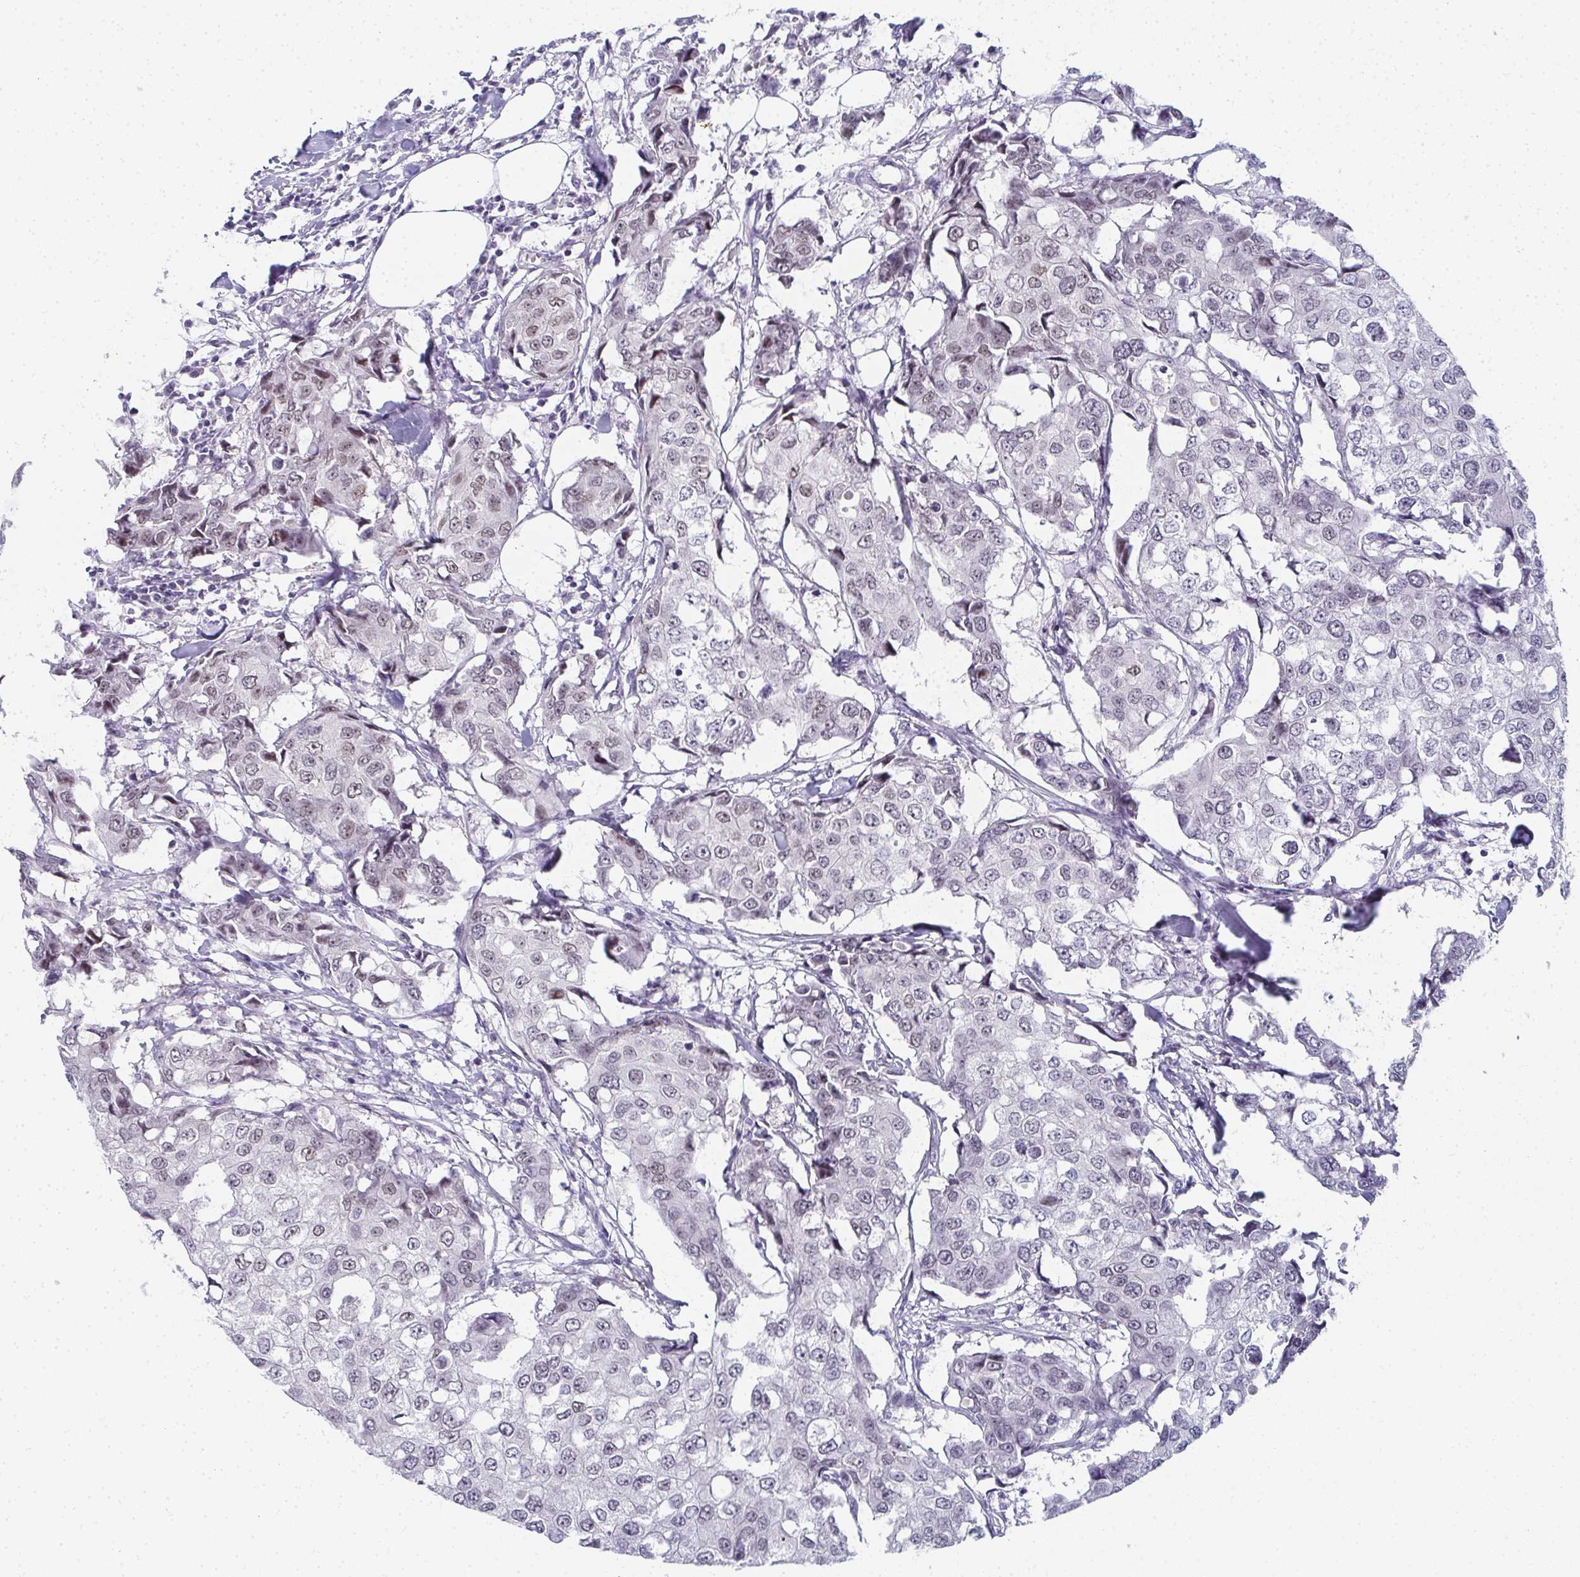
{"staining": {"intensity": "weak", "quantity": "<25%", "location": "nuclear"}, "tissue": "breast cancer", "cell_type": "Tumor cells", "image_type": "cancer", "snomed": [{"axis": "morphology", "description": "Duct carcinoma"}, {"axis": "topography", "description": "Breast"}], "caption": "This is an IHC histopathology image of intraductal carcinoma (breast). There is no expression in tumor cells.", "gene": "PYCR3", "patient": {"sex": "female", "age": 27}}